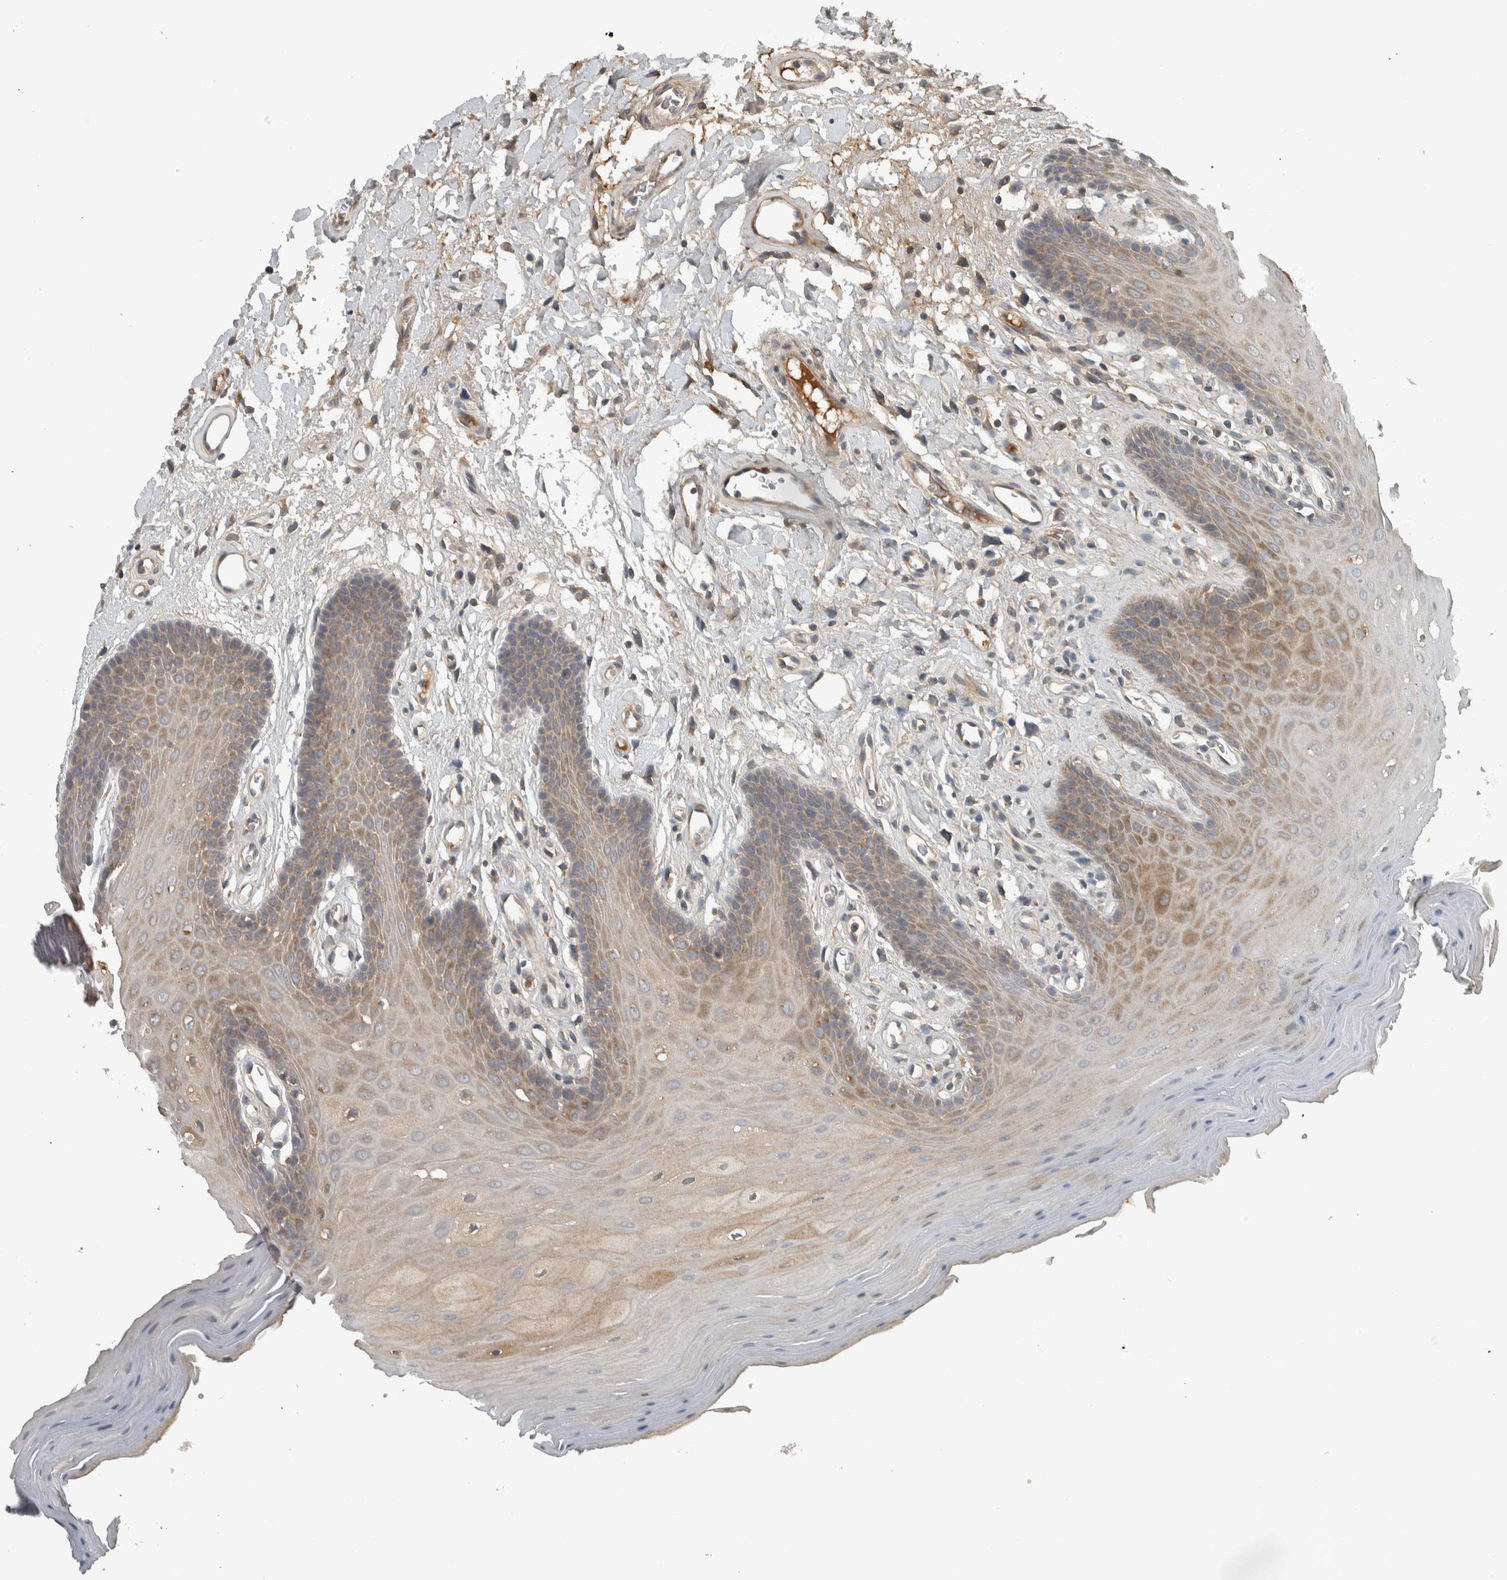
{"staining": {"intensity": "moderate", "quantity": "<25%", "location": "cytoplasmic/membranous"}, "tissue": "oral mucosa", "cell_type": "Squamous epithelial cells", "image_type": "normal", "snomed": [{"axis": "morphology", "description": "Normal tissue, NOS"}, {"axis": "morphology", "description": "Squamous cell carcinoma, NOS"}, {"axis": "topography", "description": "Oral tissue"}, {"axis": "topography", "description": "Head-Neck"}], "caption": "Immunohistochemistry (IHC) (DAB) staining of normal oral mucosa demonstrates moderate cytoplasmic/membranous protein positivity in approximately <25% of squamous epithelial cells. The staining was performed using DAB (3,3'-diaminobenzidine) to visualize the protein expression in brown, while the nuclei were stained in blue with hematoxylin (Magnification: 20x).", "gene": "CLCN2", "patient": {"sex": "male", "age": 71}}